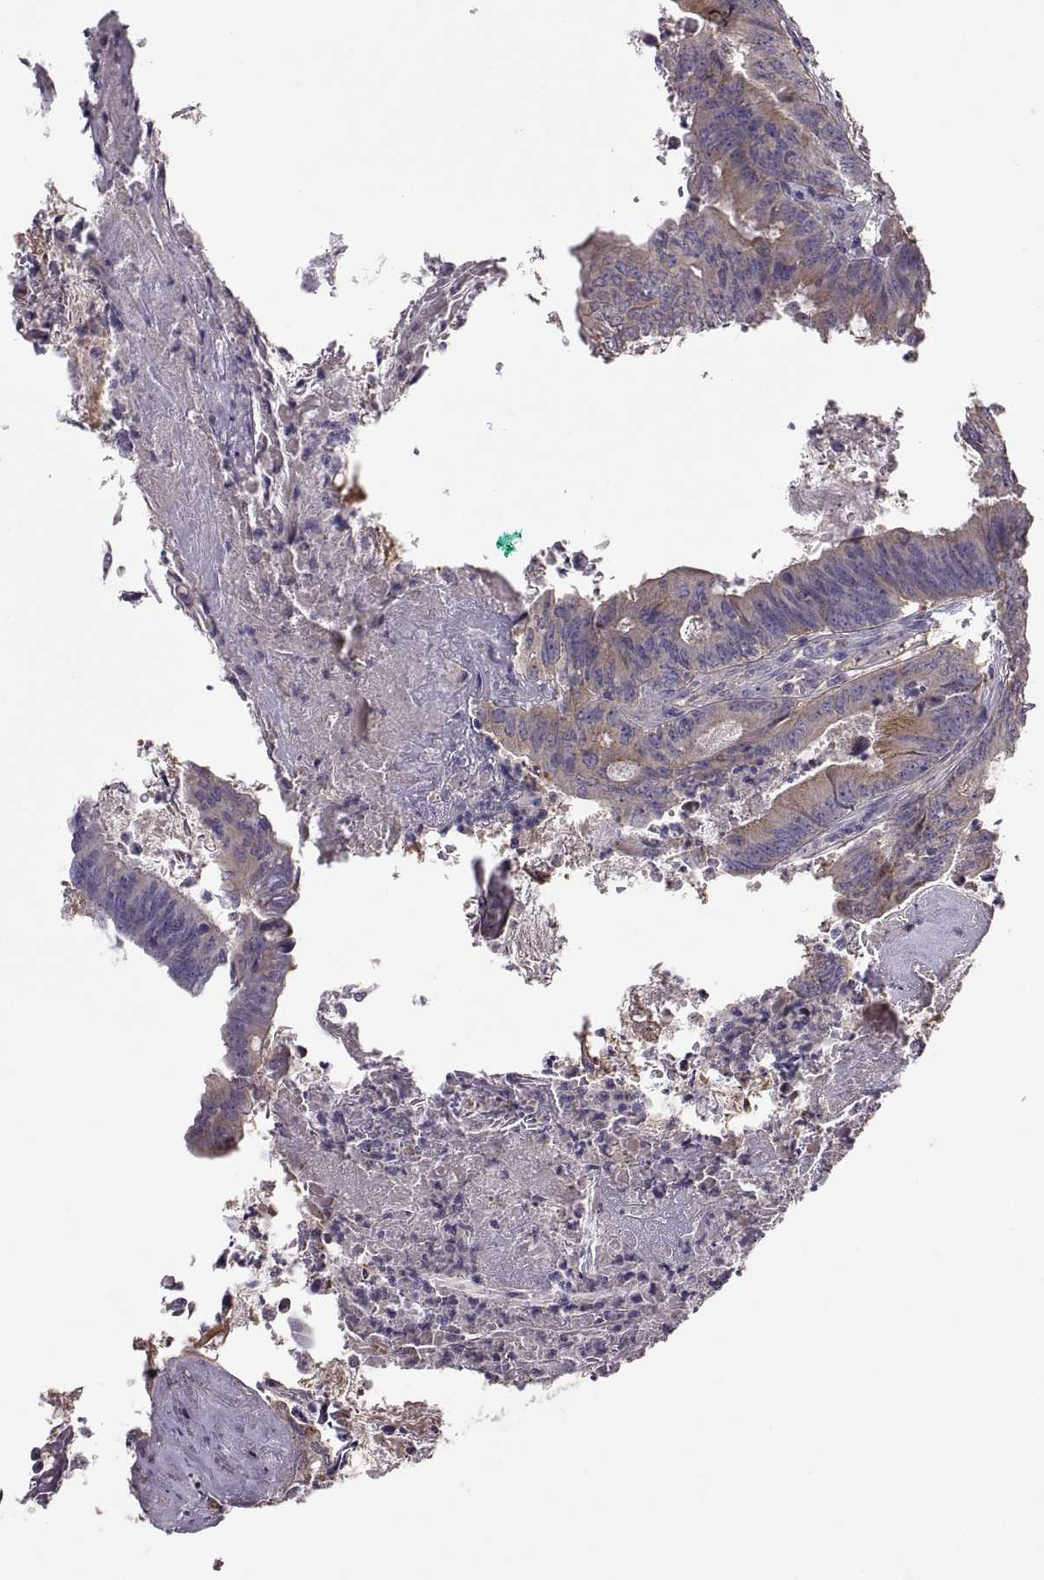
{"staining": {"intensity": "weak", "quantity": "<25%", "location": "cytoplasmic/membranous"}, "tissue": "colorectal cancer", "cell_type": "Tumor cells", "image_type": "cancer", "snomed": [{"axis": "morphology", "description": "Adenocarcinoma, NOS"}, {"axis": "topography", "description": "Colon"}], "caption": "A high-resolution micrograph shows immunohistochemistry staining of colorectal cancer (adenocarcinoma), which exhibits no significant positivity in tumor cells.", "gene": "NMNAT2", "patient": {"sex": "female", "age": 70}}